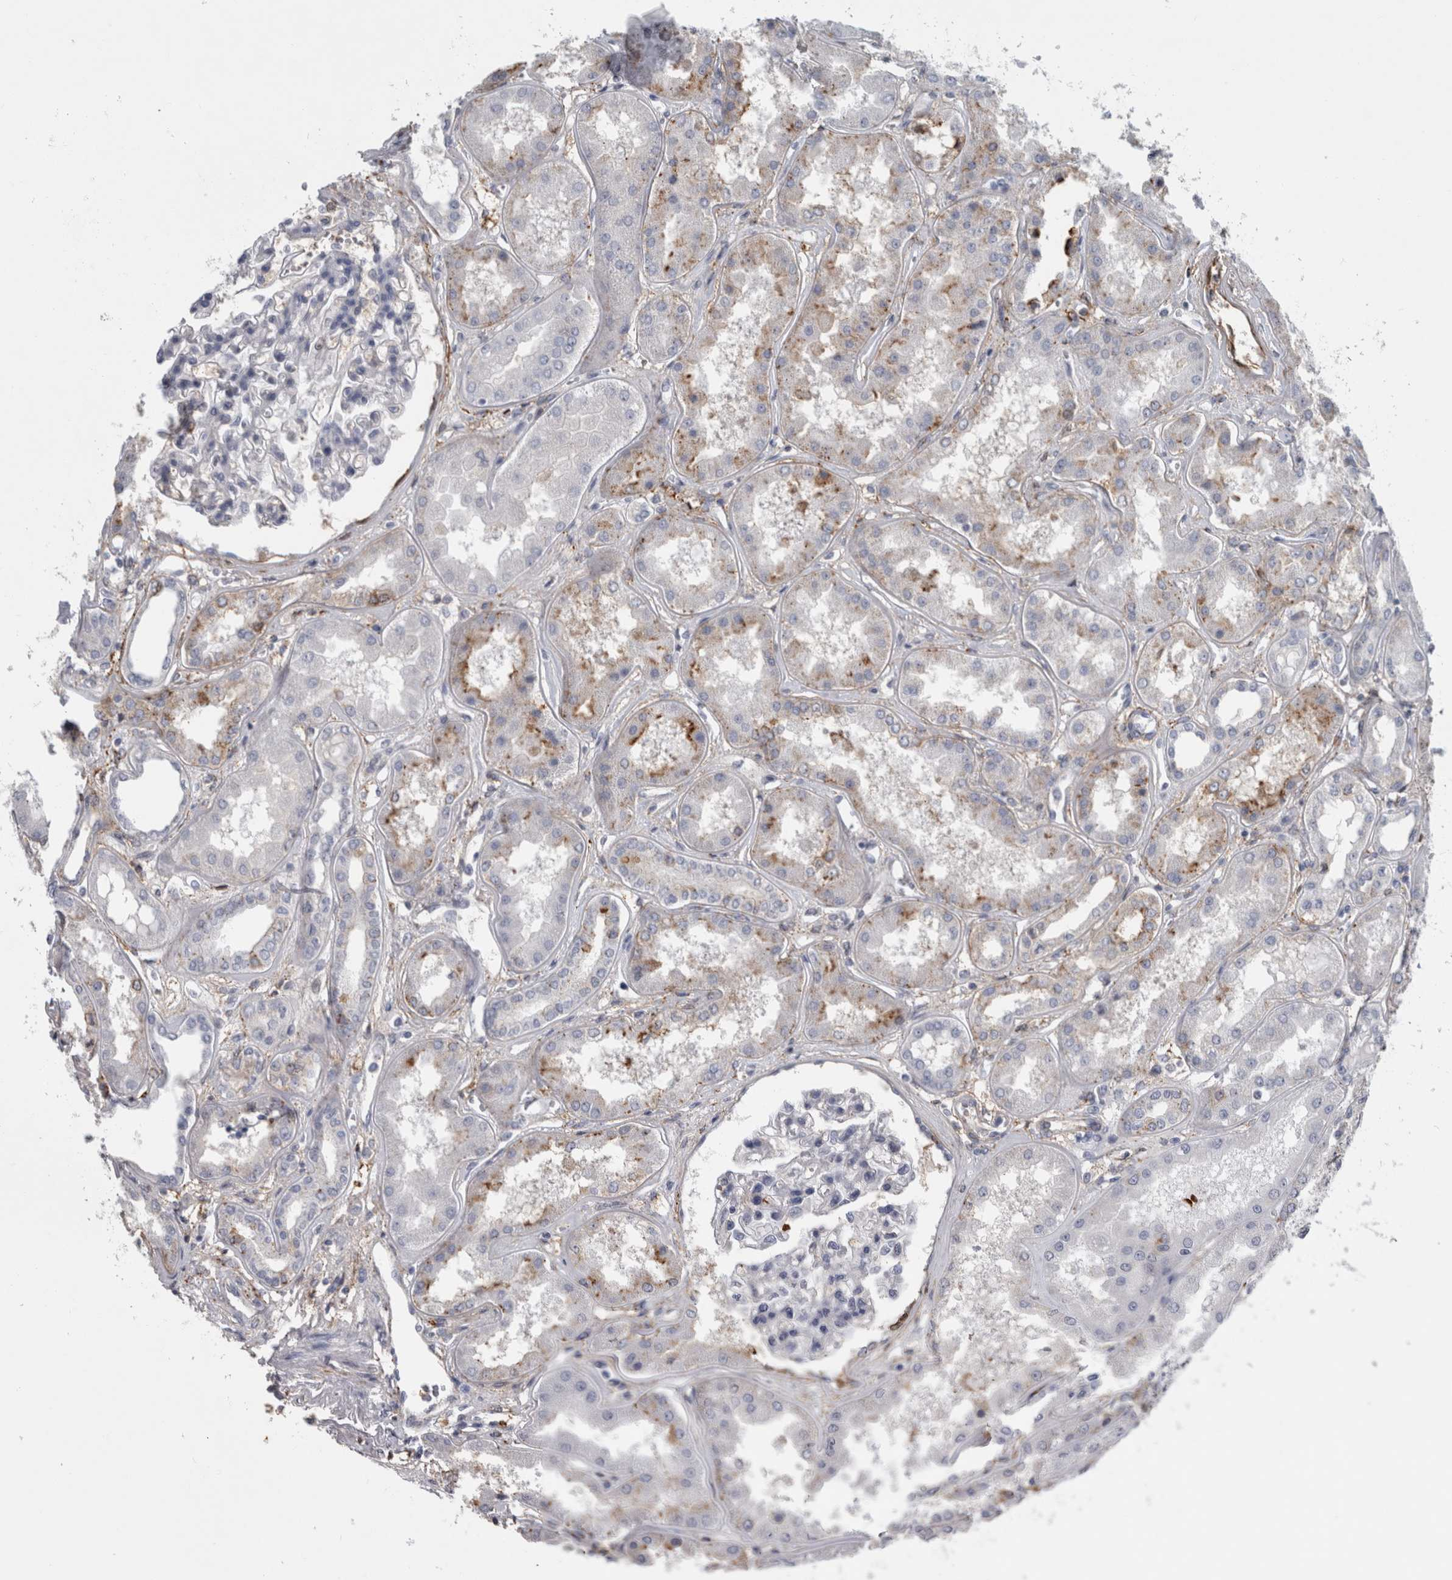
{"staining": {"intensity": "negative", "quantity": "none", "location": "none"}, "tissue": "kidney", "cell_type": "Cells in glomeruli", "image_type": "normal", "snomed": [{"axis": "morphology", "description": "Normal tissue, NOS"}, {"axis": "topography", "description": "Kidney"}], "caption": "An image of human kidney is negative for staining in cells in glomeruli.", "gene": "DNAJC24", "patient": {"sex": "female", "age": 56}}